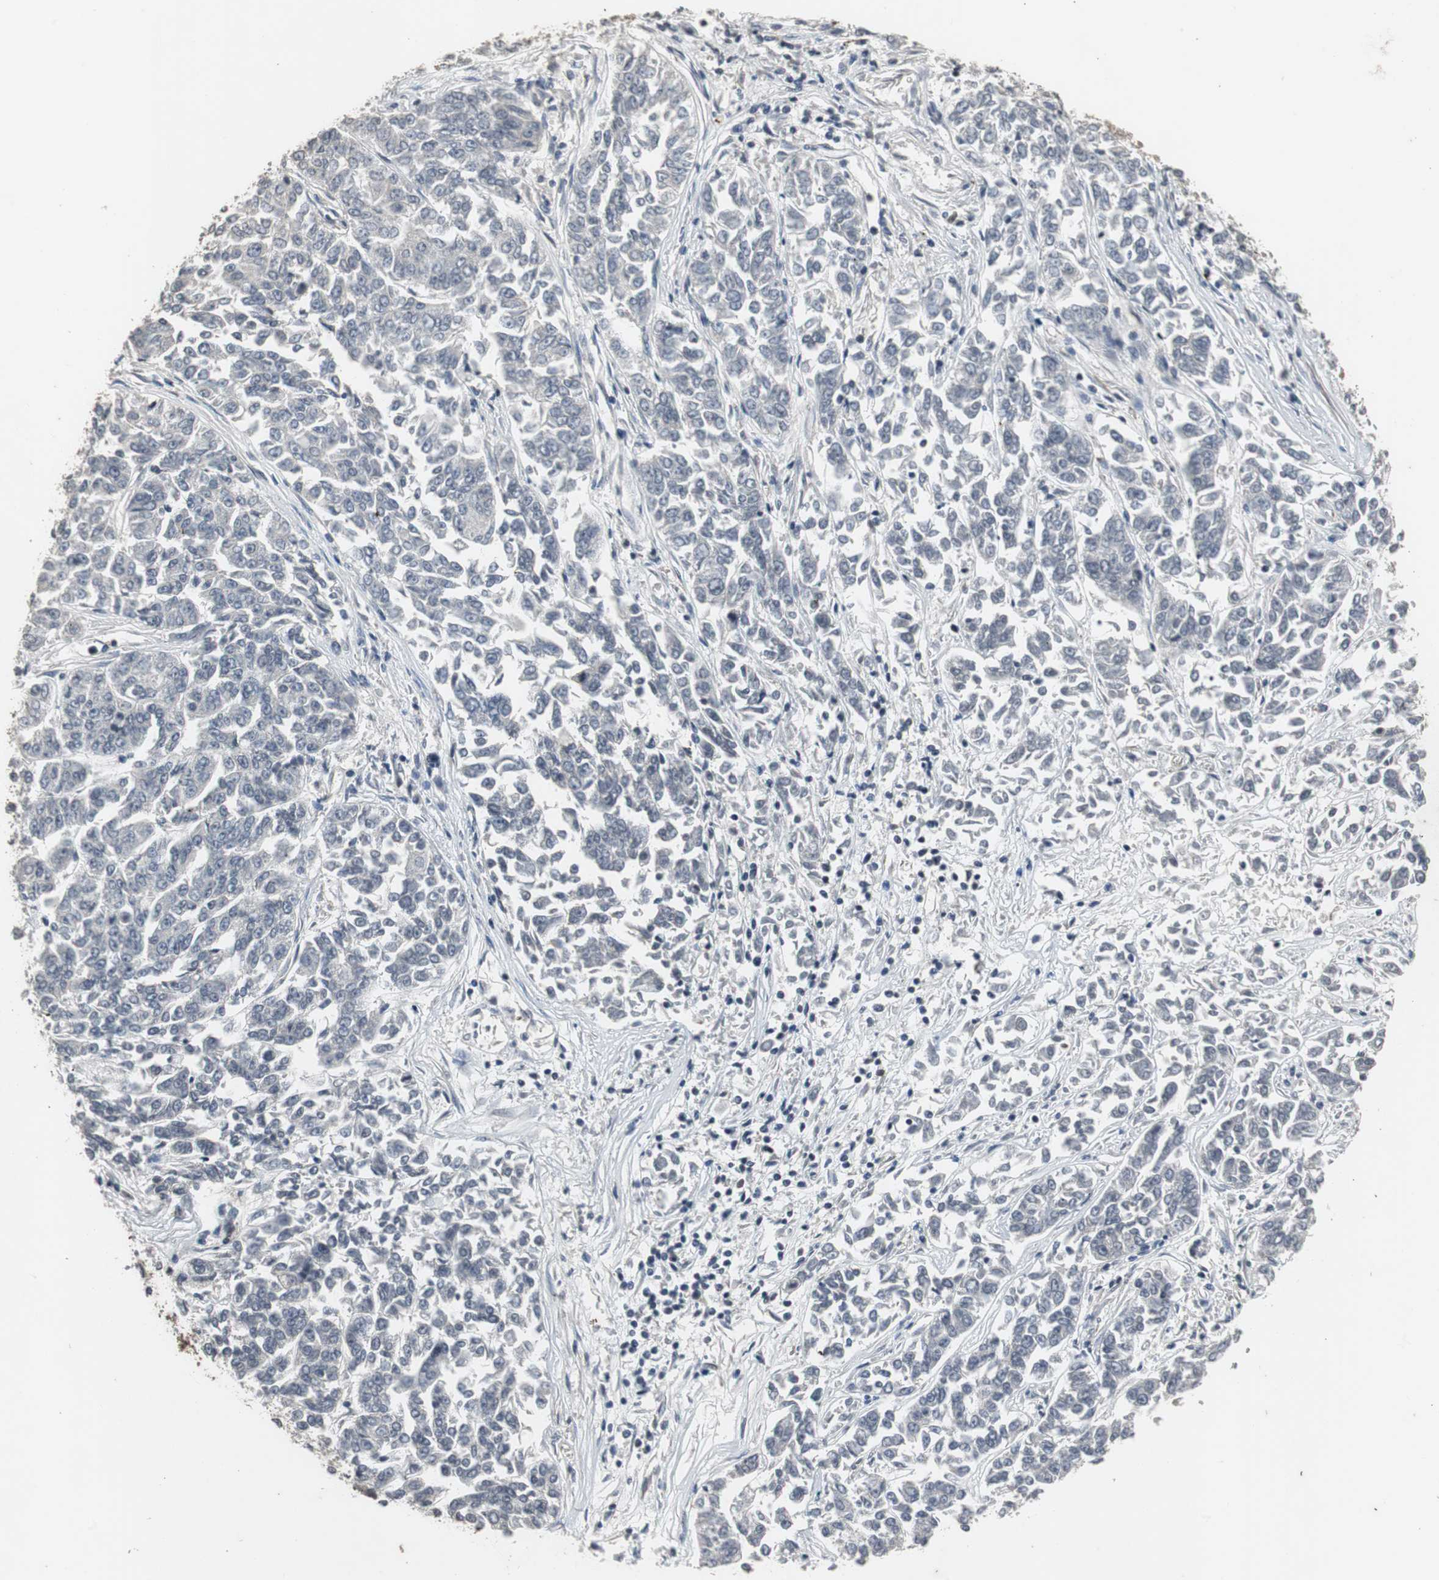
{"staining": {"intensity": "negative", "quantity": "none", "location": "none"}, "tissue": "lung cancer", "cell_type": "Tumor cells", "image_type": "cancer", "snomed": [{"axis": "morphology", "description": "Adenocarcinoma, NOS"}, {"axis": "topography", "description": "Lung"}], "caption": "Histopathology image shows no significant protein expression in tumor cells of lung cancer (adenocarcinoma).", "gene": "CRADD", "patient": {"sex": "male", "age": 84}}